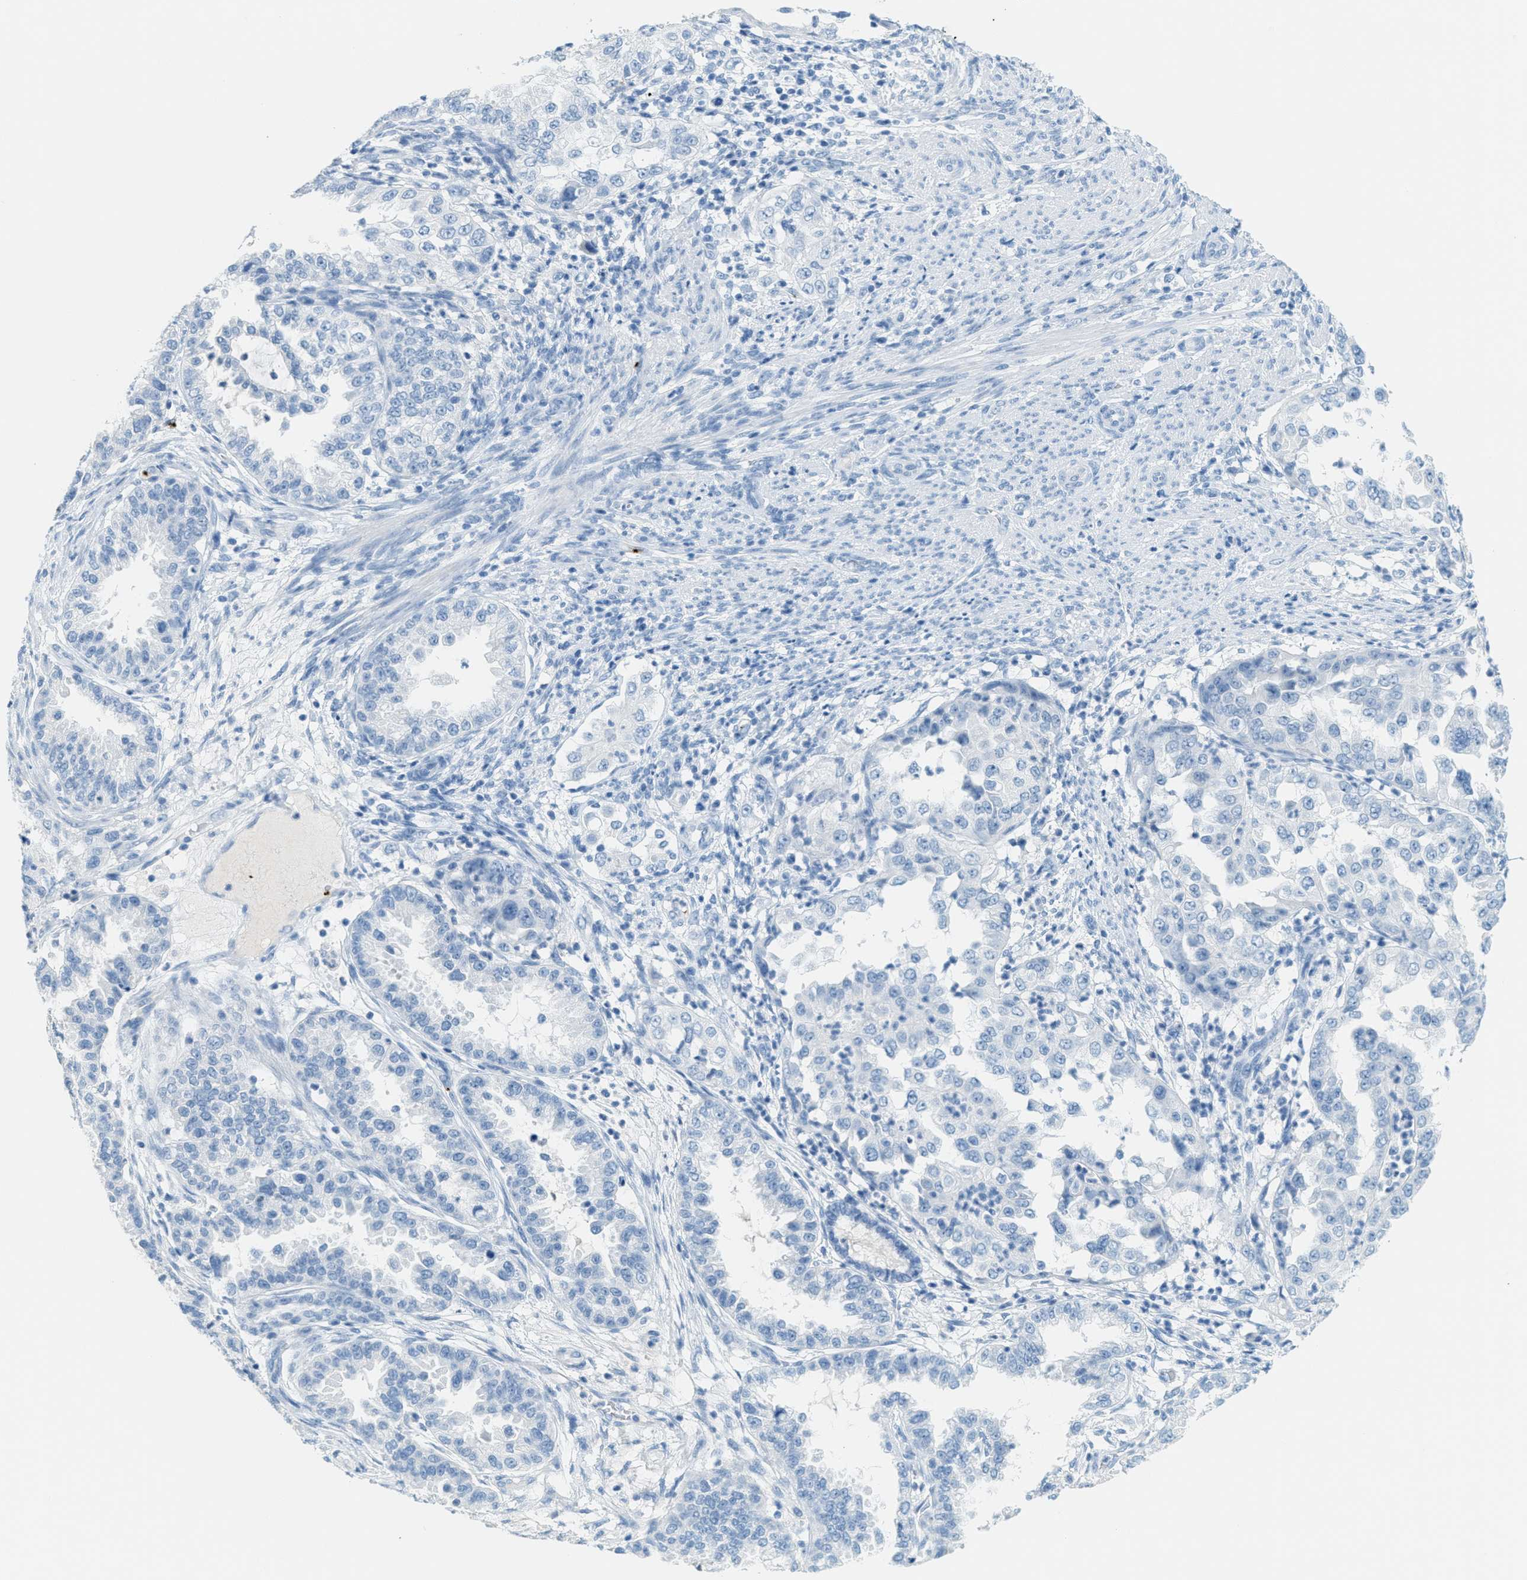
{"staining": {"intensity": "negative", "quantity": "none", "location": "none"}, "tissue": "endometrial cancer", "cell_type": "Tumor cells", "image_type": "cancer", "snomed": [{"axis": "morphology", "description": "Adenocarcinoma, NOS"}, {"axis": "topography", "description": "Endometrium"}], "caption": "Image shows no protein expression in tumor cells of endometrial cancer (adenocarcinoma) tissue. (Brightfield microscopy of DAB immunohistochemistry (IHC) at high magnification).", "gene": "PPBP", "patient": {"sex": "female", "age": 85}}